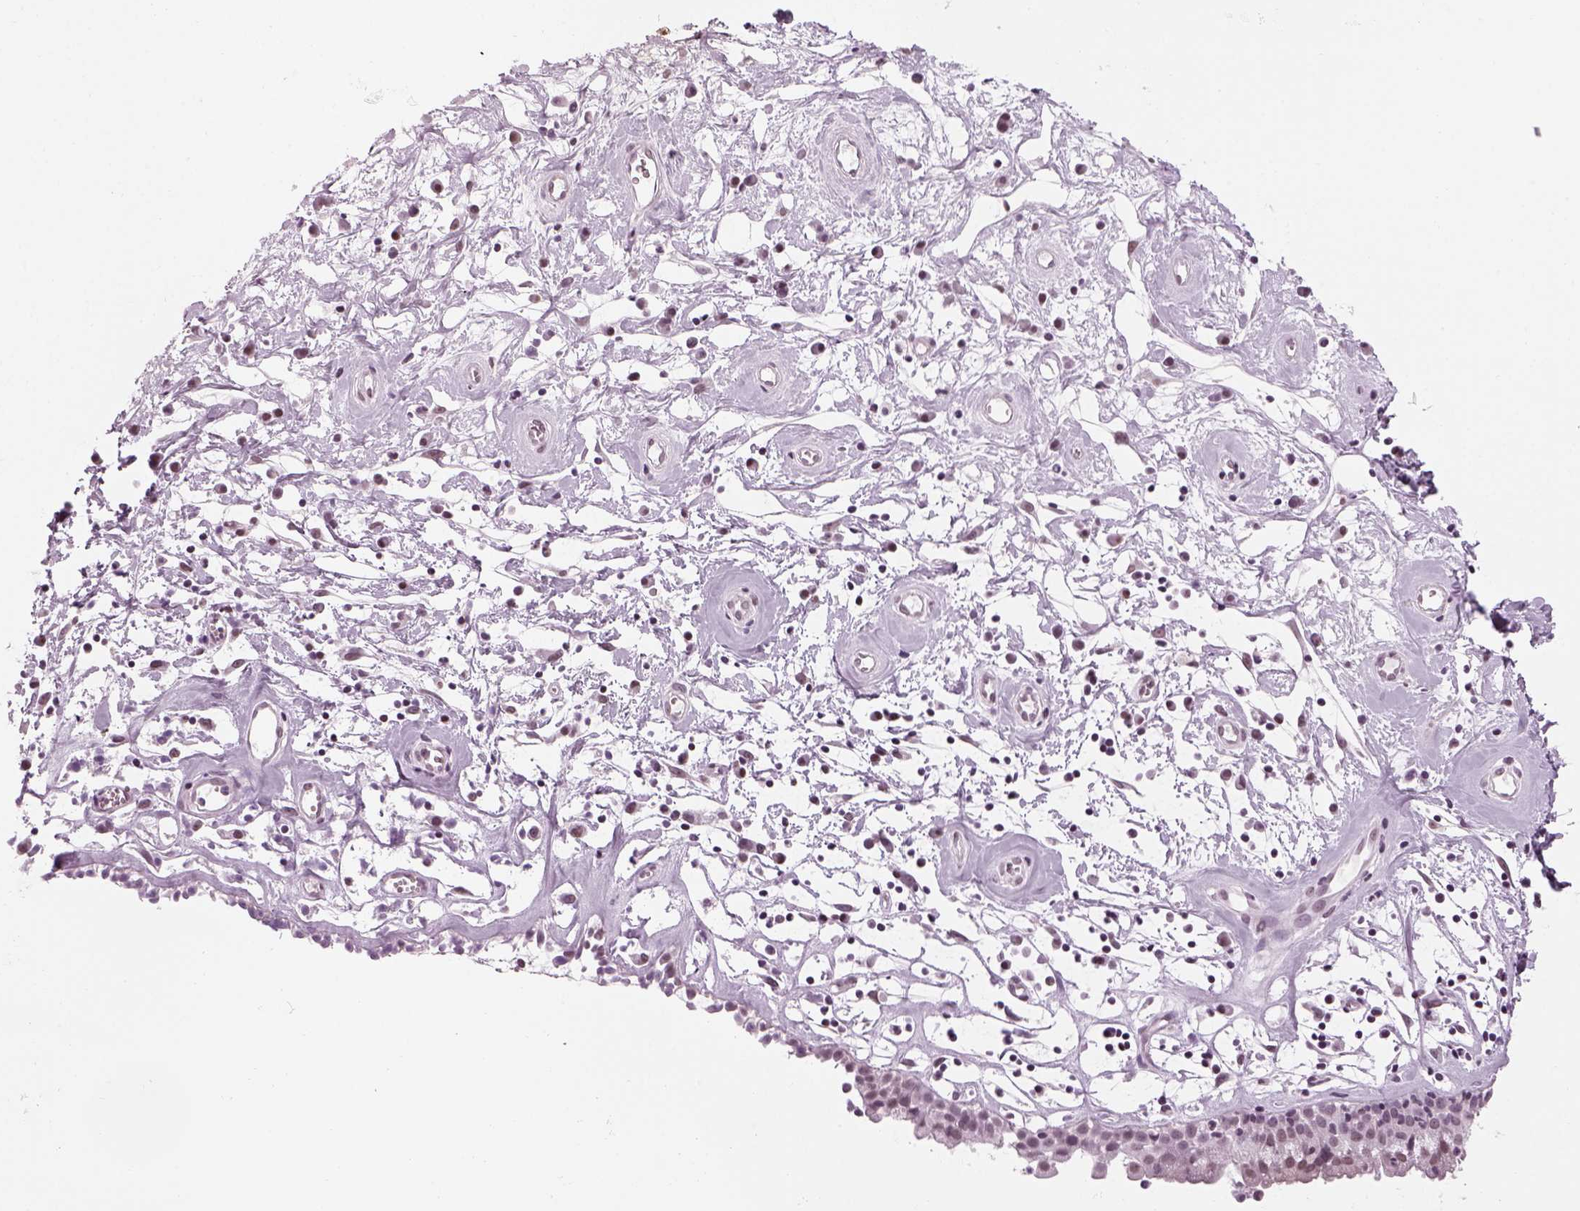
{"staining": {"intensity": "negative", "quantity": "none", "location": "none"}, "tissue": "nasopharynx", "cell_type": "Respiratory epithelial cells", "image_type": "normal", "snomed": [{"axis": "morphology", "description": "Normal tissue, NOS"}, {"axis": "topography", "description": "Nasopharynx"}], "caption": "The micrograph displays no significant expression in respiratory epithelial cells of nasopharynx. (DAB (3,3'-diaminobenzidine) immunohistochemistry (IHC) visualized using brightfield microscopy, high magnification).", "gene": "KCNG2", "patient": {"sex": "male", "age": 77}}